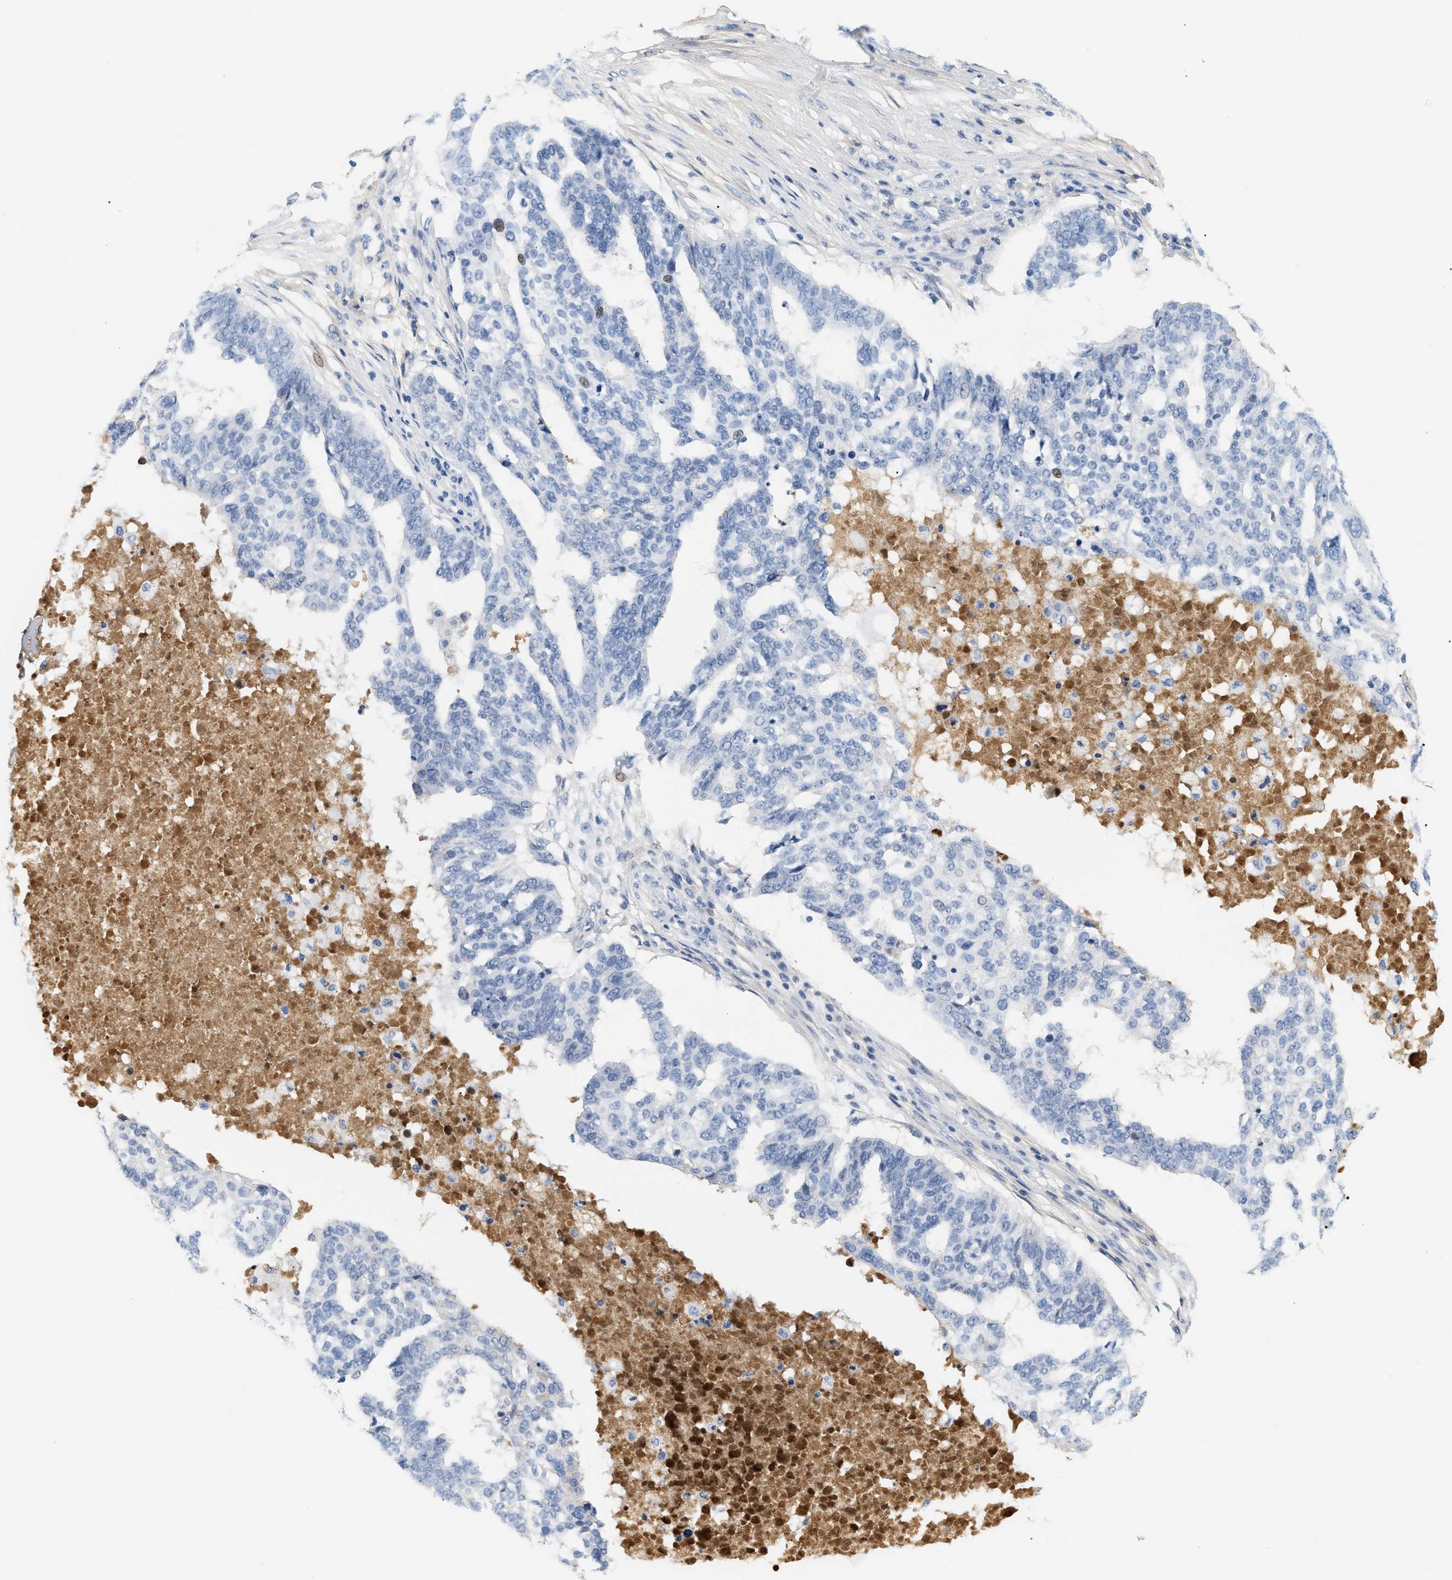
{"staining": {"intensity": "negative", "quantity": "none", "location": "none"}, "tissue": "ovarian cancer", "cell_type": "Tumor cells", "image_type": "cancer", "snomed": [{"axis": "morphology", "description": "Cystadenocarcinoma, serous, NOS"}, {"axis": "topography", "description": "Ovary"}], "caption": "Immunohistochemistry (IHC) of ovarian cancer (serous cystadenocarcinoma) reveals no positivity in tumor cells.", "gene": "CFH", "patient": {"sex": "female", "age": 59}}